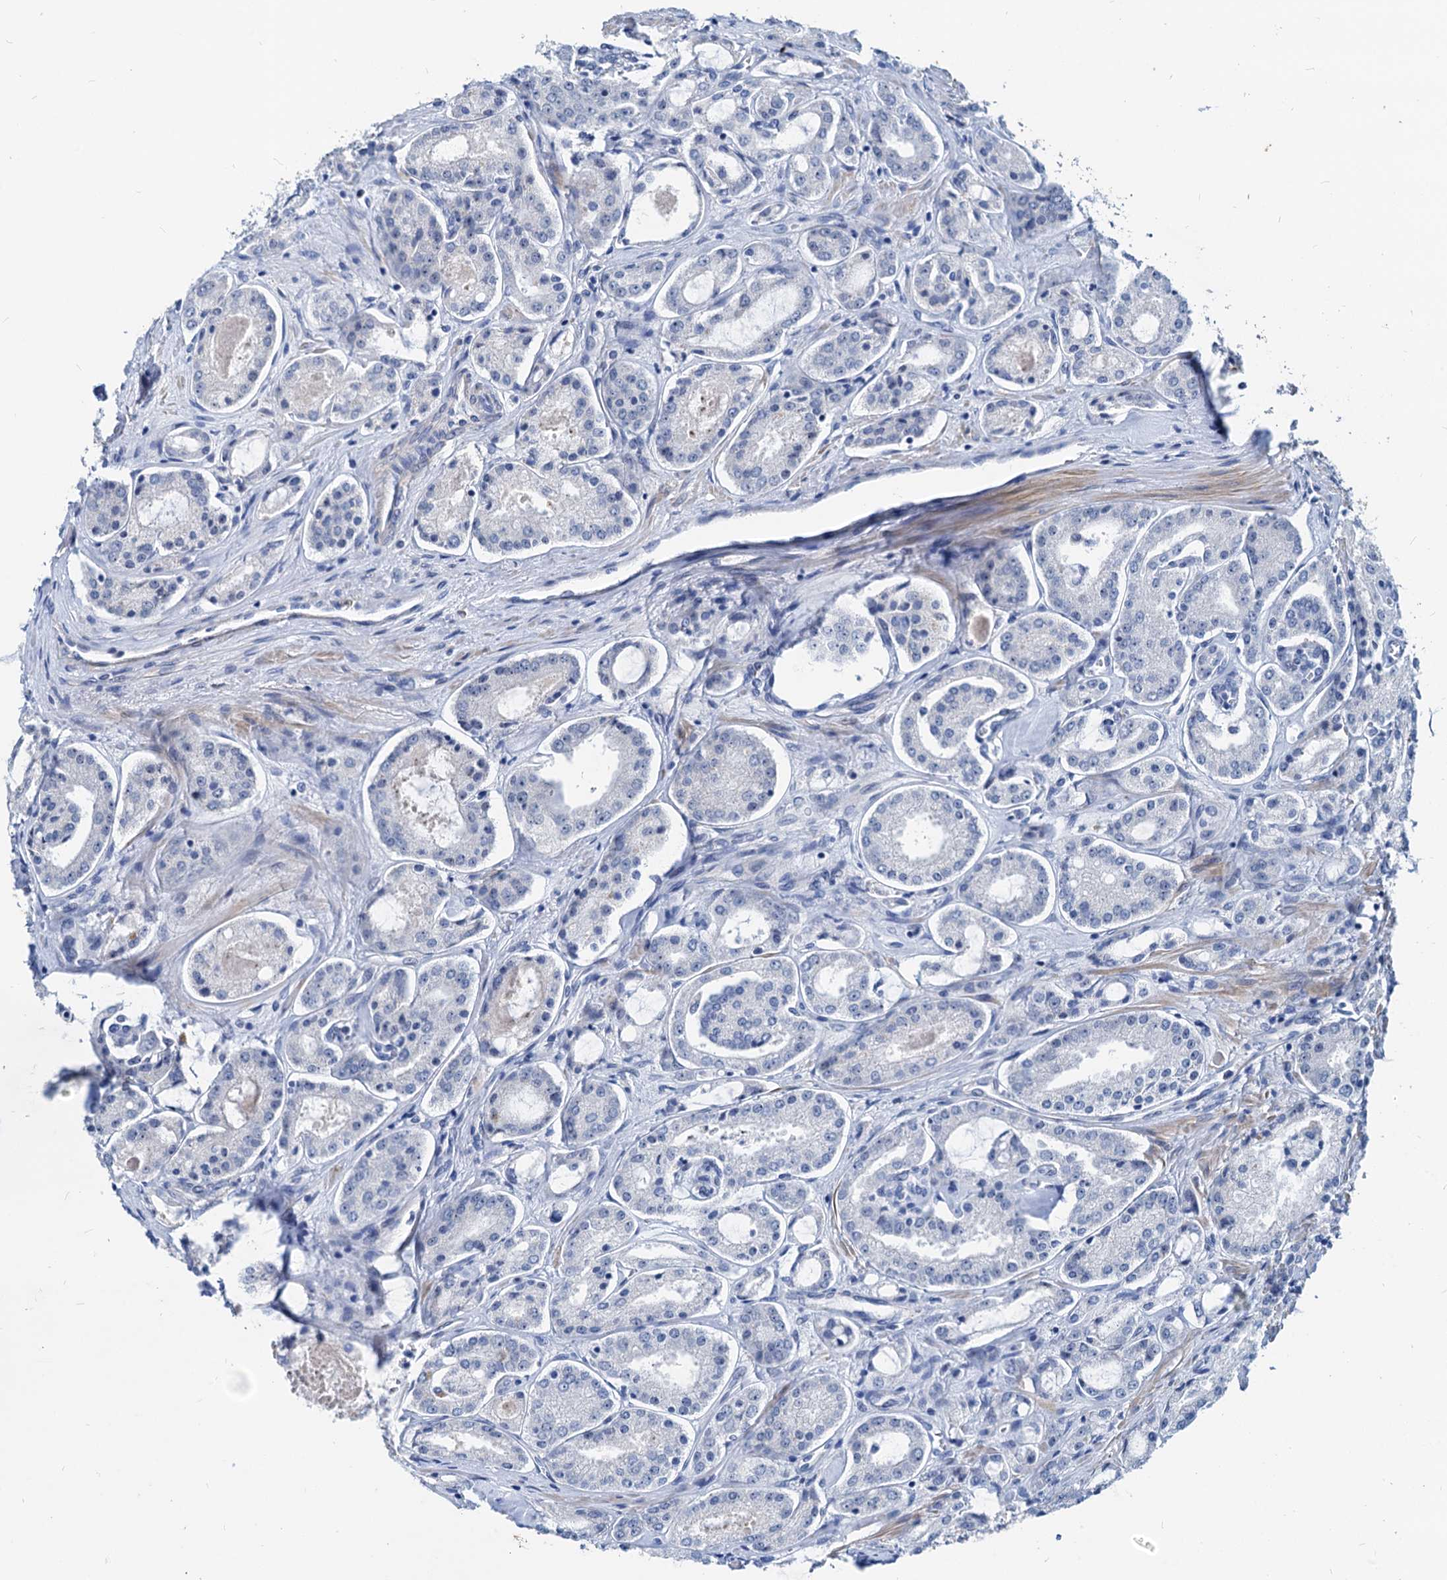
{"staining": {"intensity": "negative", "quantity": "none", "location": "none"}, "tissue": "prostate cancer", "cell_type": "Tumor cells", "image_type": "cancer", "snomed": [{"axis": "morphology", "description": "Adenocarcinoma, Low grade"}, {"axis": "topography", "description": "Prostate"}], "caption": "This micrograph is of prostate adenocarcinoma (low-grade) stained with immunohistochemistry to label a protein in brown with the nuclei are counter-stained blue. There is no expression in tumor cells.", "gene": "HSF2", "patient": {"sex": "male", "age": 68}}